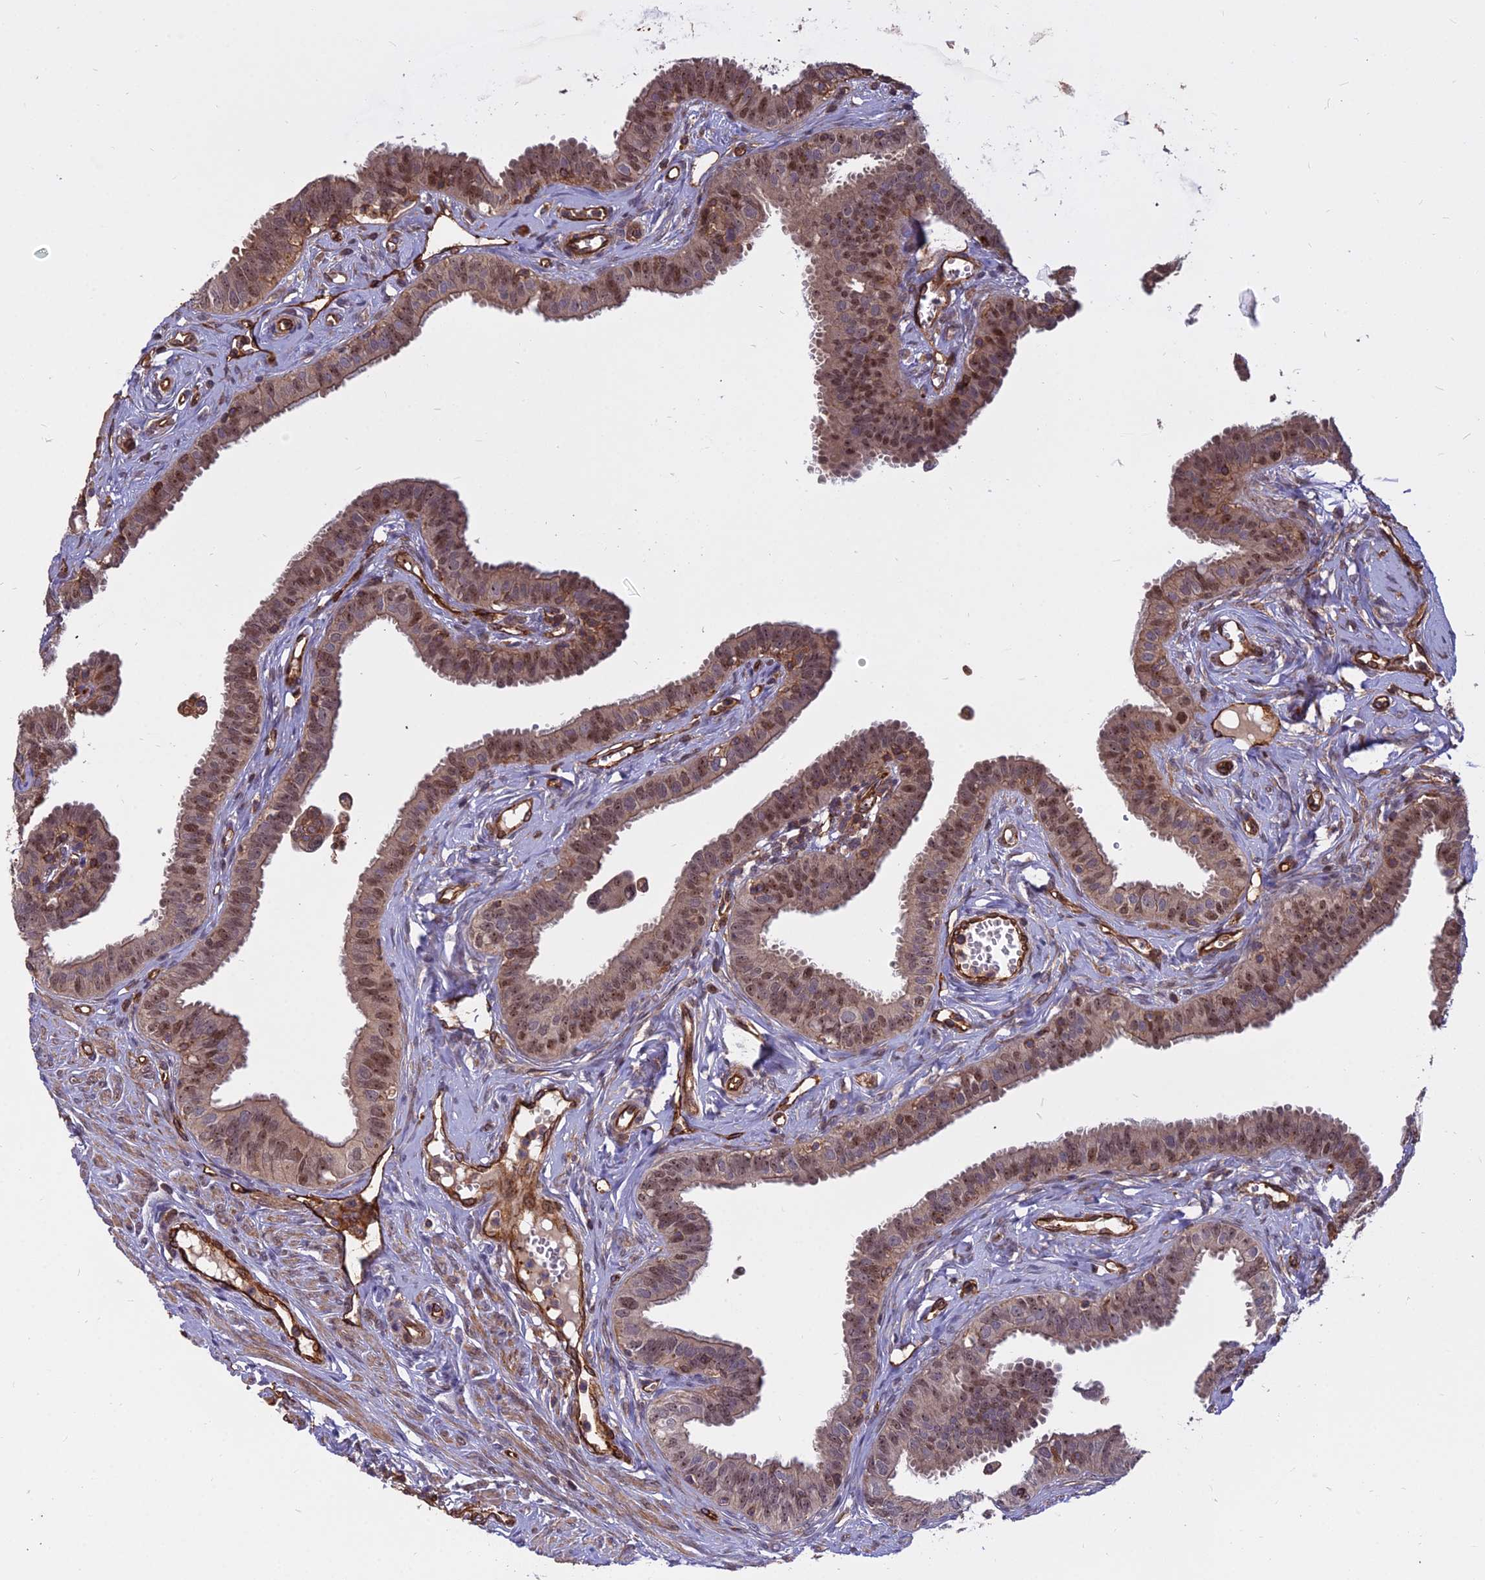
{"staining": {"intensity": "moderate", "quantity": ">75%", "location": "cytoplasmic/membranous,nuclear"}, "tissue": "fallopian tube", "cell_type": "Glandular cells", "image_type": "normal", "snomed": [{"axis": "morphology", "description": "Normal tissue, NOS"}, {"axis": "morphology", "description": "Carcinoma, NOS"}, {"axis": "topography", "description": "Fallopian tube"}, {"axis": "topography", "description": "Ovary"}], "caption": "Immunohistochemical staining of benign human fallopian tube demonstrates moderate cytoplasmic/membranous,nuclear protein positivity in about >75% of glandular cells.", "gene": "TCEA3", "patient": {"sex": "female", "age": 59}}